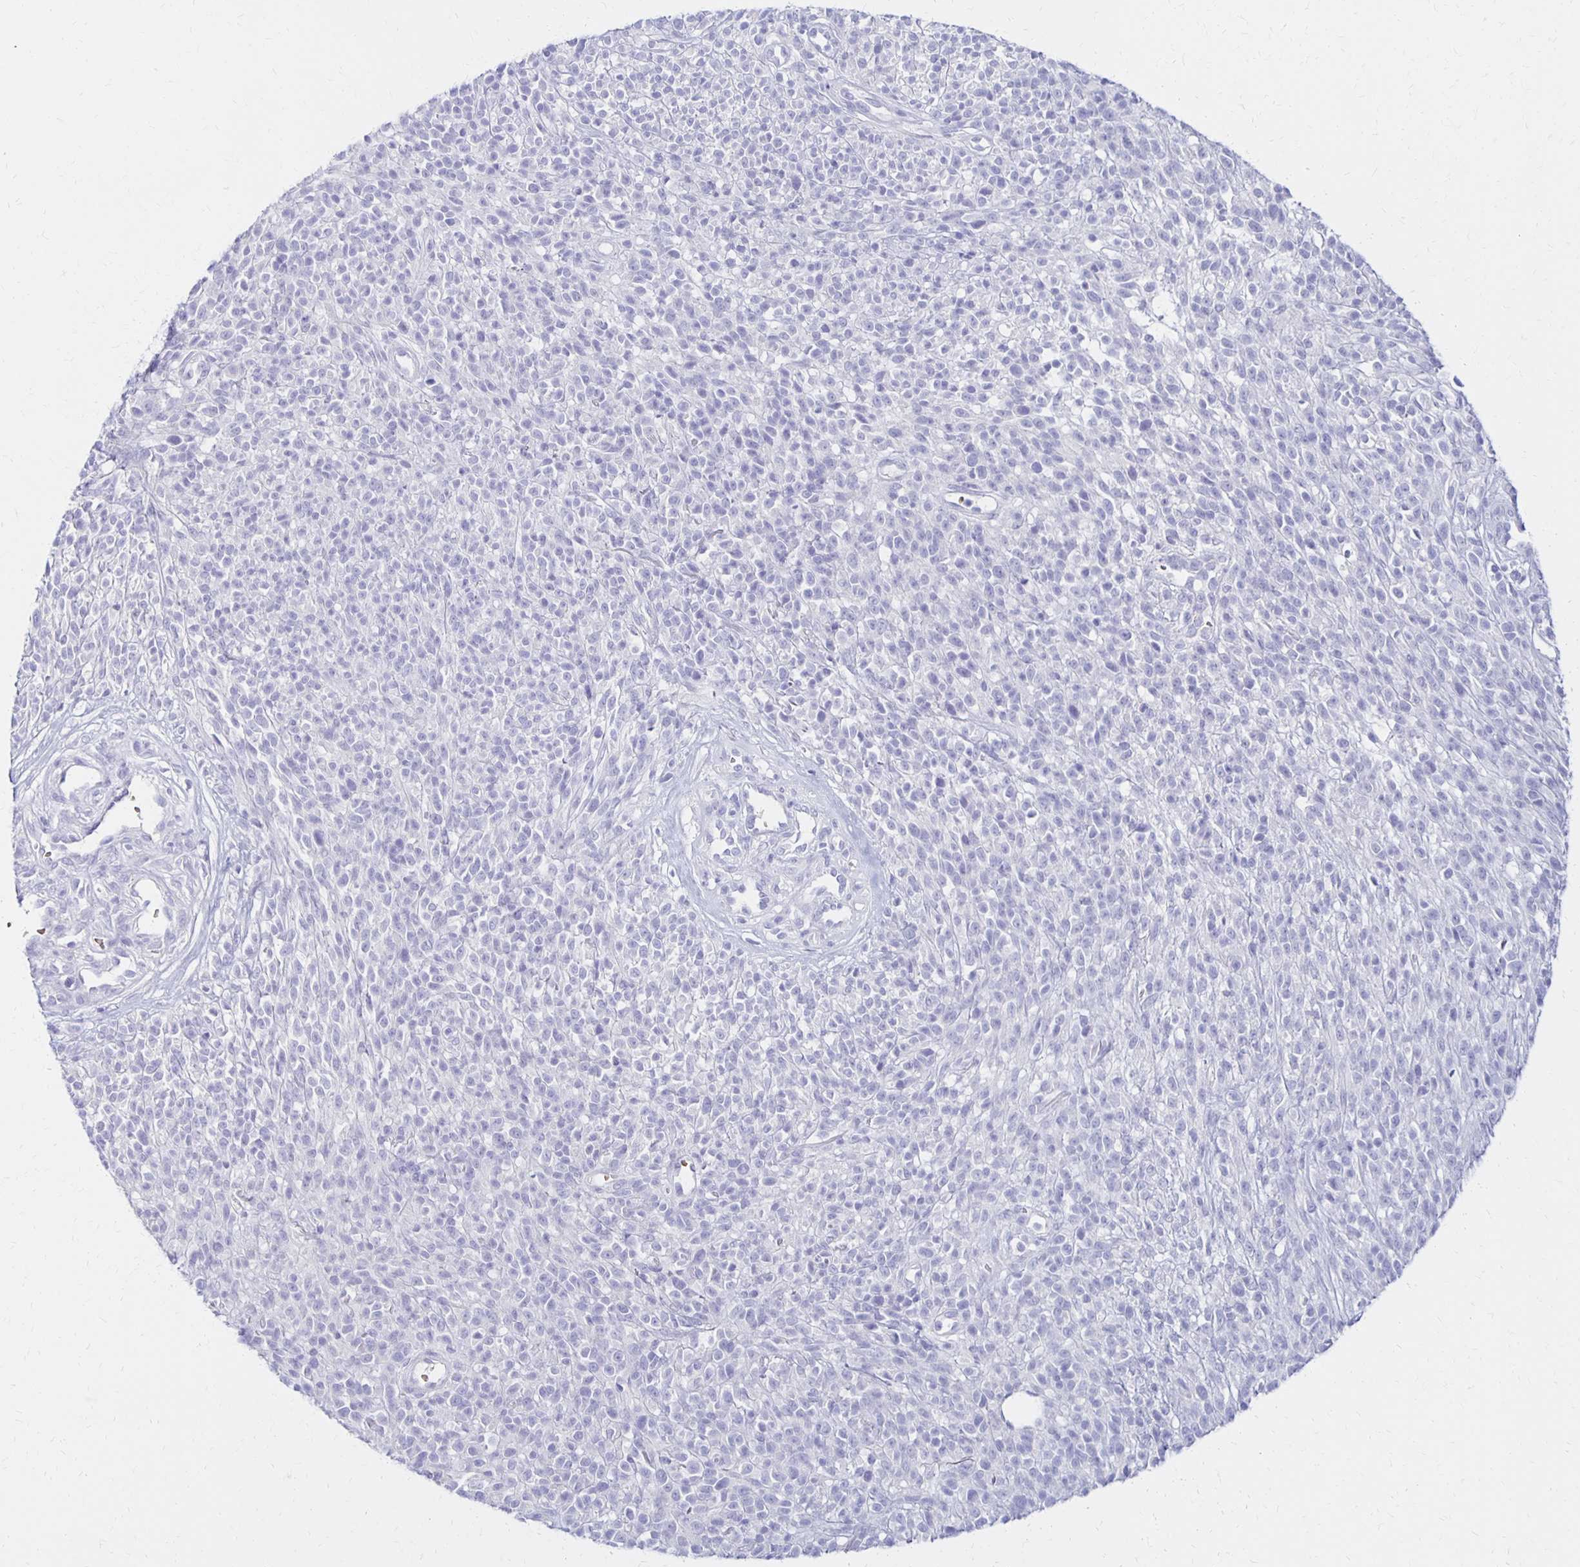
{"staining": {"intensity": "negative", "quantity": "none", "location": "none"}, "tissue": "melanoma", "cell_type": "Tumor cells", "image_type": "cancer", "snomed": [{"axis": "morphology", "description": "Malignant melanoma, NOS"}, {"axis": "topography", "description": "Skin"}, {"axis": "topography", "description": "Skin of trunk"}], "caption": "DAB immunohistochemical staining of melanoma demonstrates no significant positivity in tumor cells. (DAB immunohistochemistry visualized using brightfield microscopy, high magnification).", "gene": "FNTB", "patient": {"sex": "male", "age": 74}}